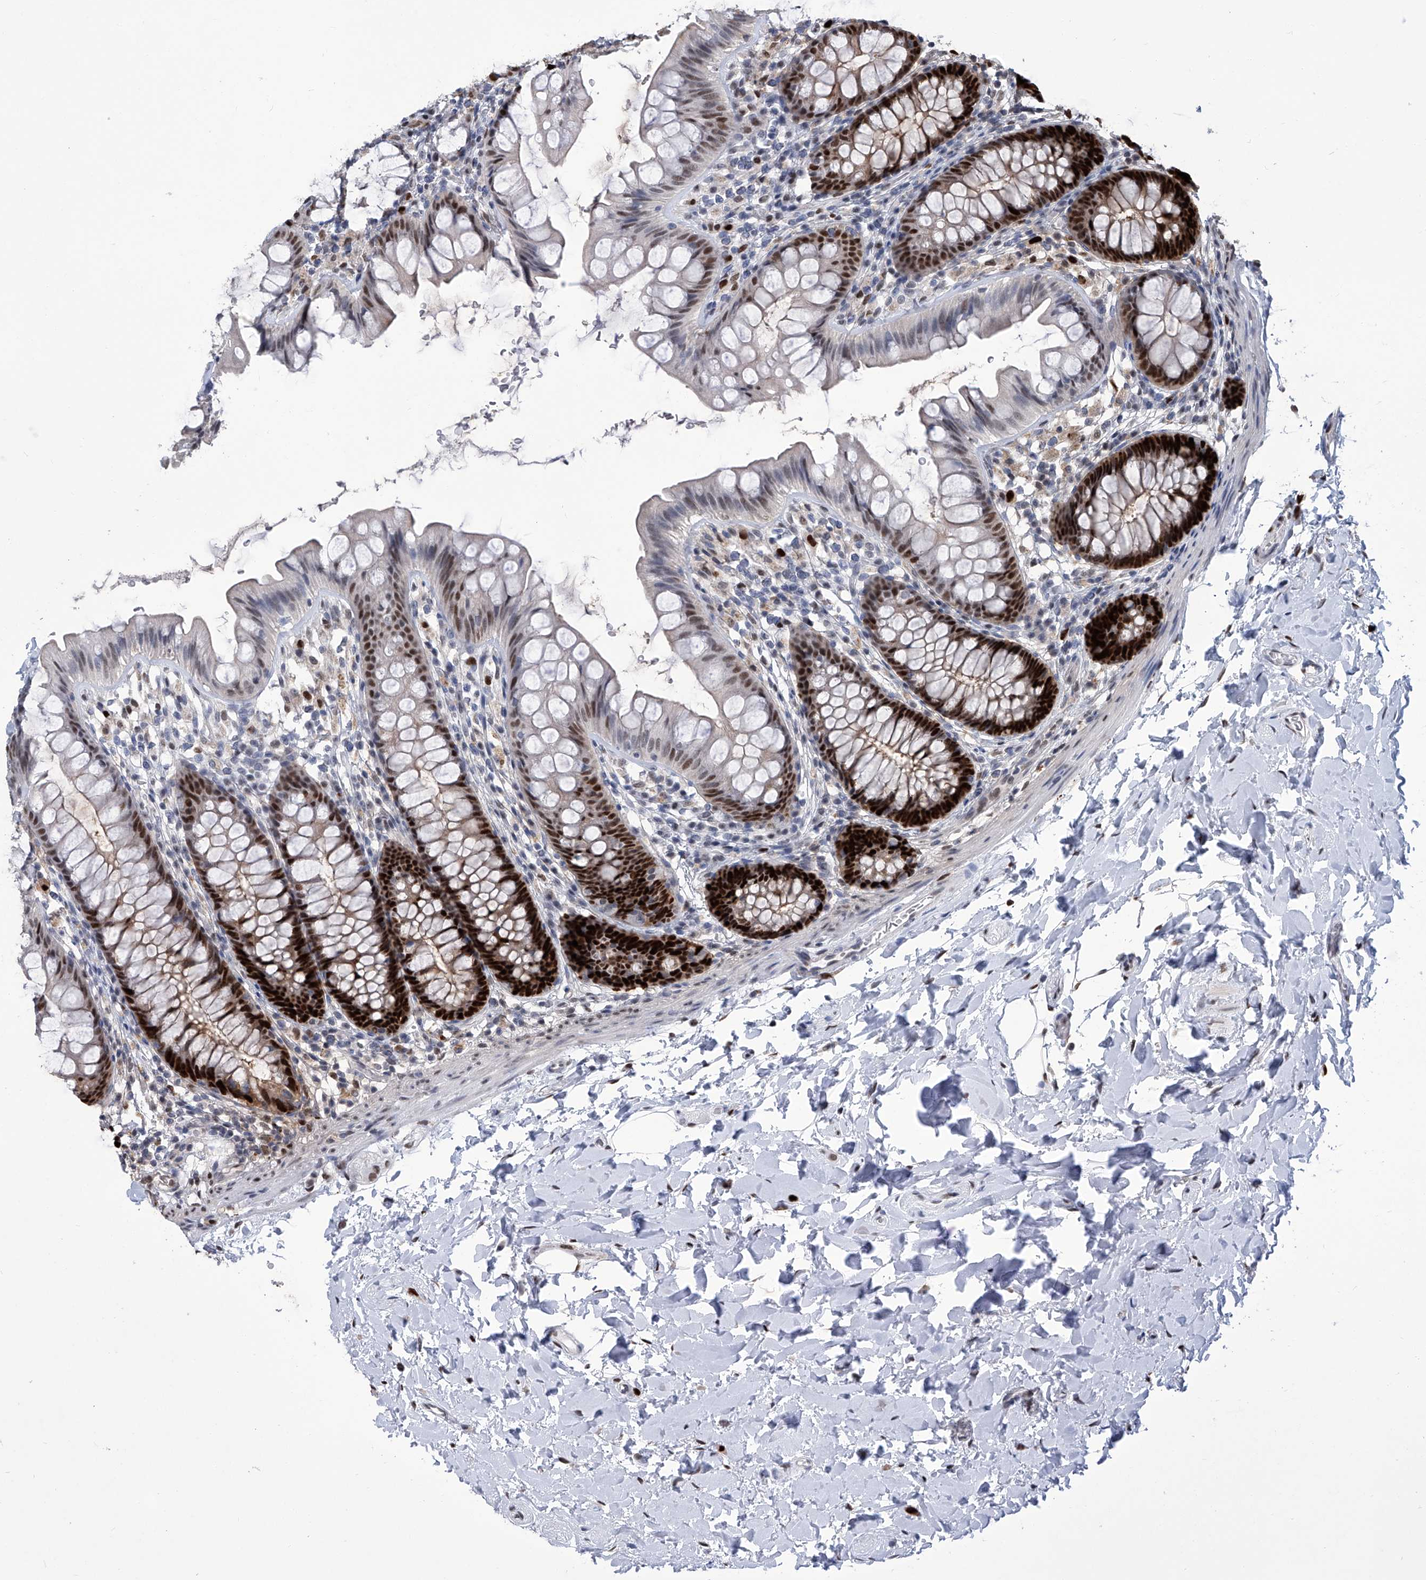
{"staining": {"intensity": "weak", "quantity": "25%-75%", "location": "cytoplasmic/membranous,nuclear"}, "tissue": "colon", "cell_type": "Endothelial cells", "image_type": "normal", "snomed": [{"axis": "morphology", "description": "Normal tissue, NOS"}, {"axis": "topography", "description": "Colon"}], "caption": "A brown stain shows weak cytoplasmic/membranous,nuclear positivity of a protein in endothelial cells of benign human colon. The protein of interest is stained brown, and the nuclei are stained in blue (DAB (3,3'-diaminobenzidine) IHC with brightfield microscopy, high magnification).", "gene": "PCNA", "patient": {"sex": "female", "age": 62}}